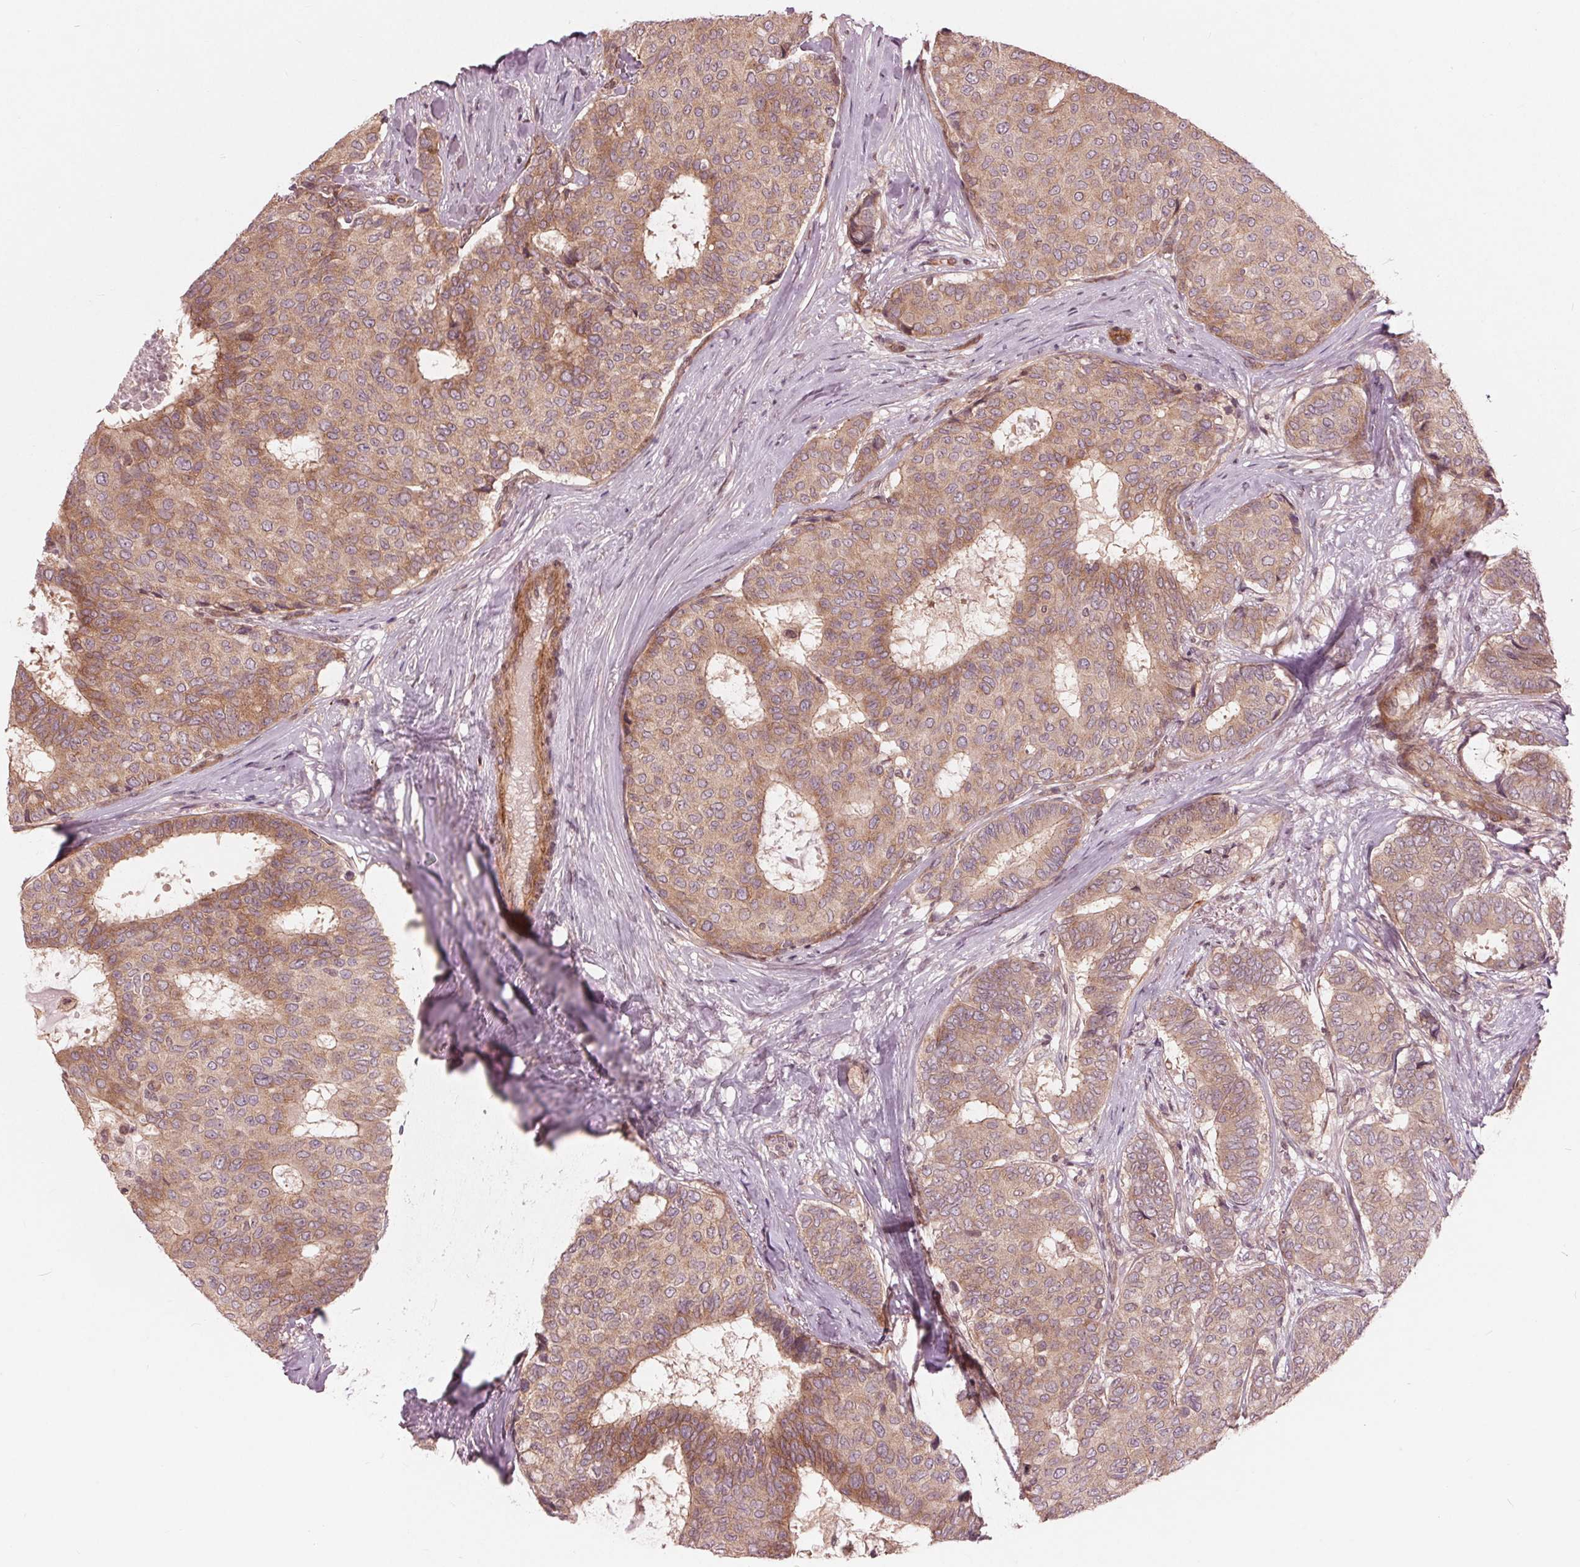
{"staining": {"intensity": "moderate", "quantity": ">75%", "location": "cytoplasmic/membranous"}, "tissue": "breast cancer", "cell_type": "Tumor cells", "image_type": "cancer", "snomed": [{"axis": "morphology", "description": "Duct carcinoma"}, {"axis": "topography", "description": "Breast"}], "caption": "Moderate cytoplasmic/membranous protein expression is identified in about >75% of tumor cells in breast infiltrating ductal carcinoma.", "gene": "TXNIP", "patient": {"sex": "female", "age": 75}}